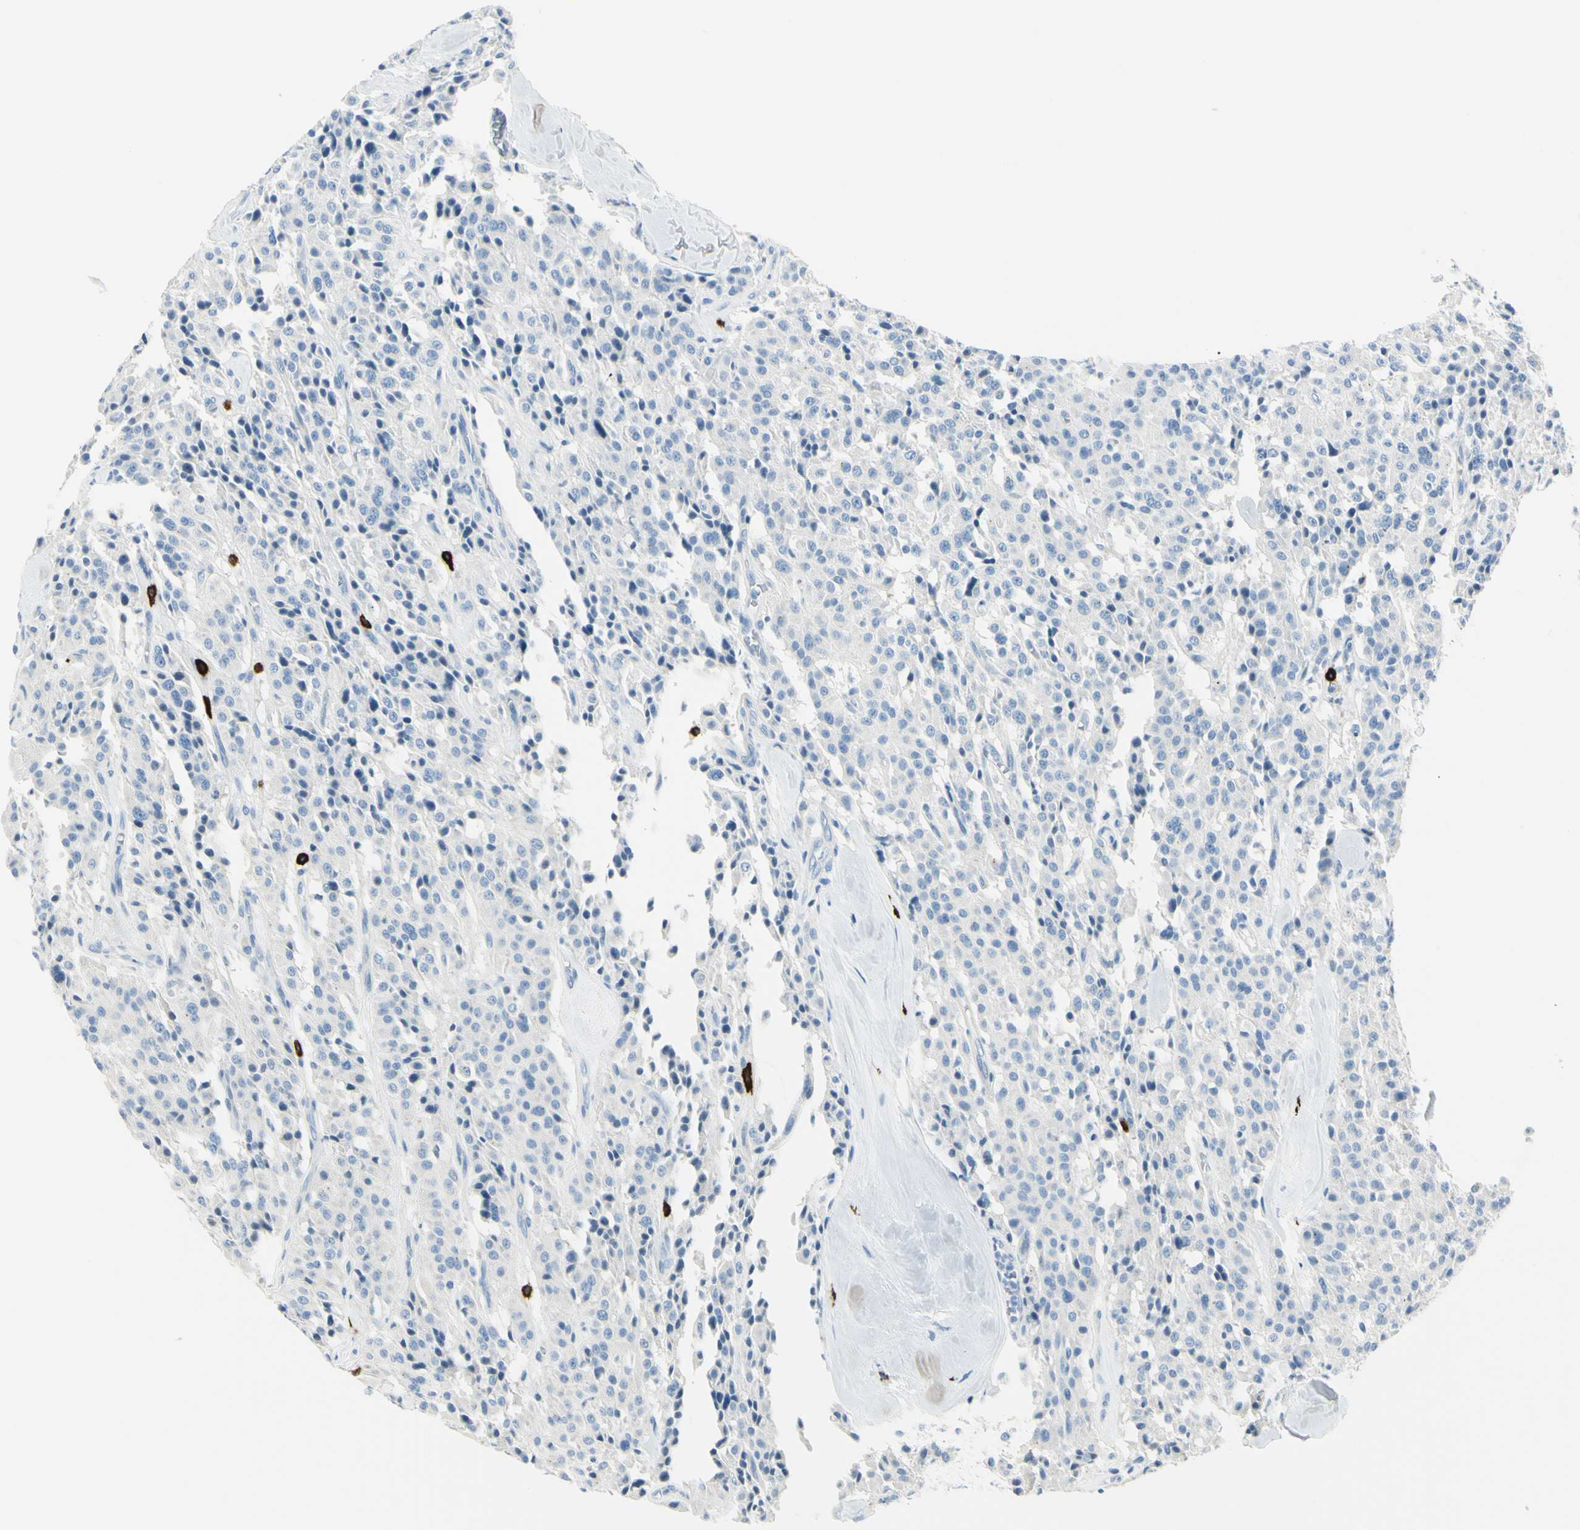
{"staining": {"intensity": "negative", "quantity": "none", "location": "none"}, "tissue": "carcinoid", "cell_type": "Tumor cells", "image_type": "cancer", "snomed": [{"axis": "morphology", "description": "Carcinoid, malignant, NOS"}, {"axis": "topography", "description": "Lung"}], "caption": "Protein analysis of carcinoid shows no significant positivity in tumor cells.", "gene": "DLG4", "patient": {"sex": "male", "age": 30}}